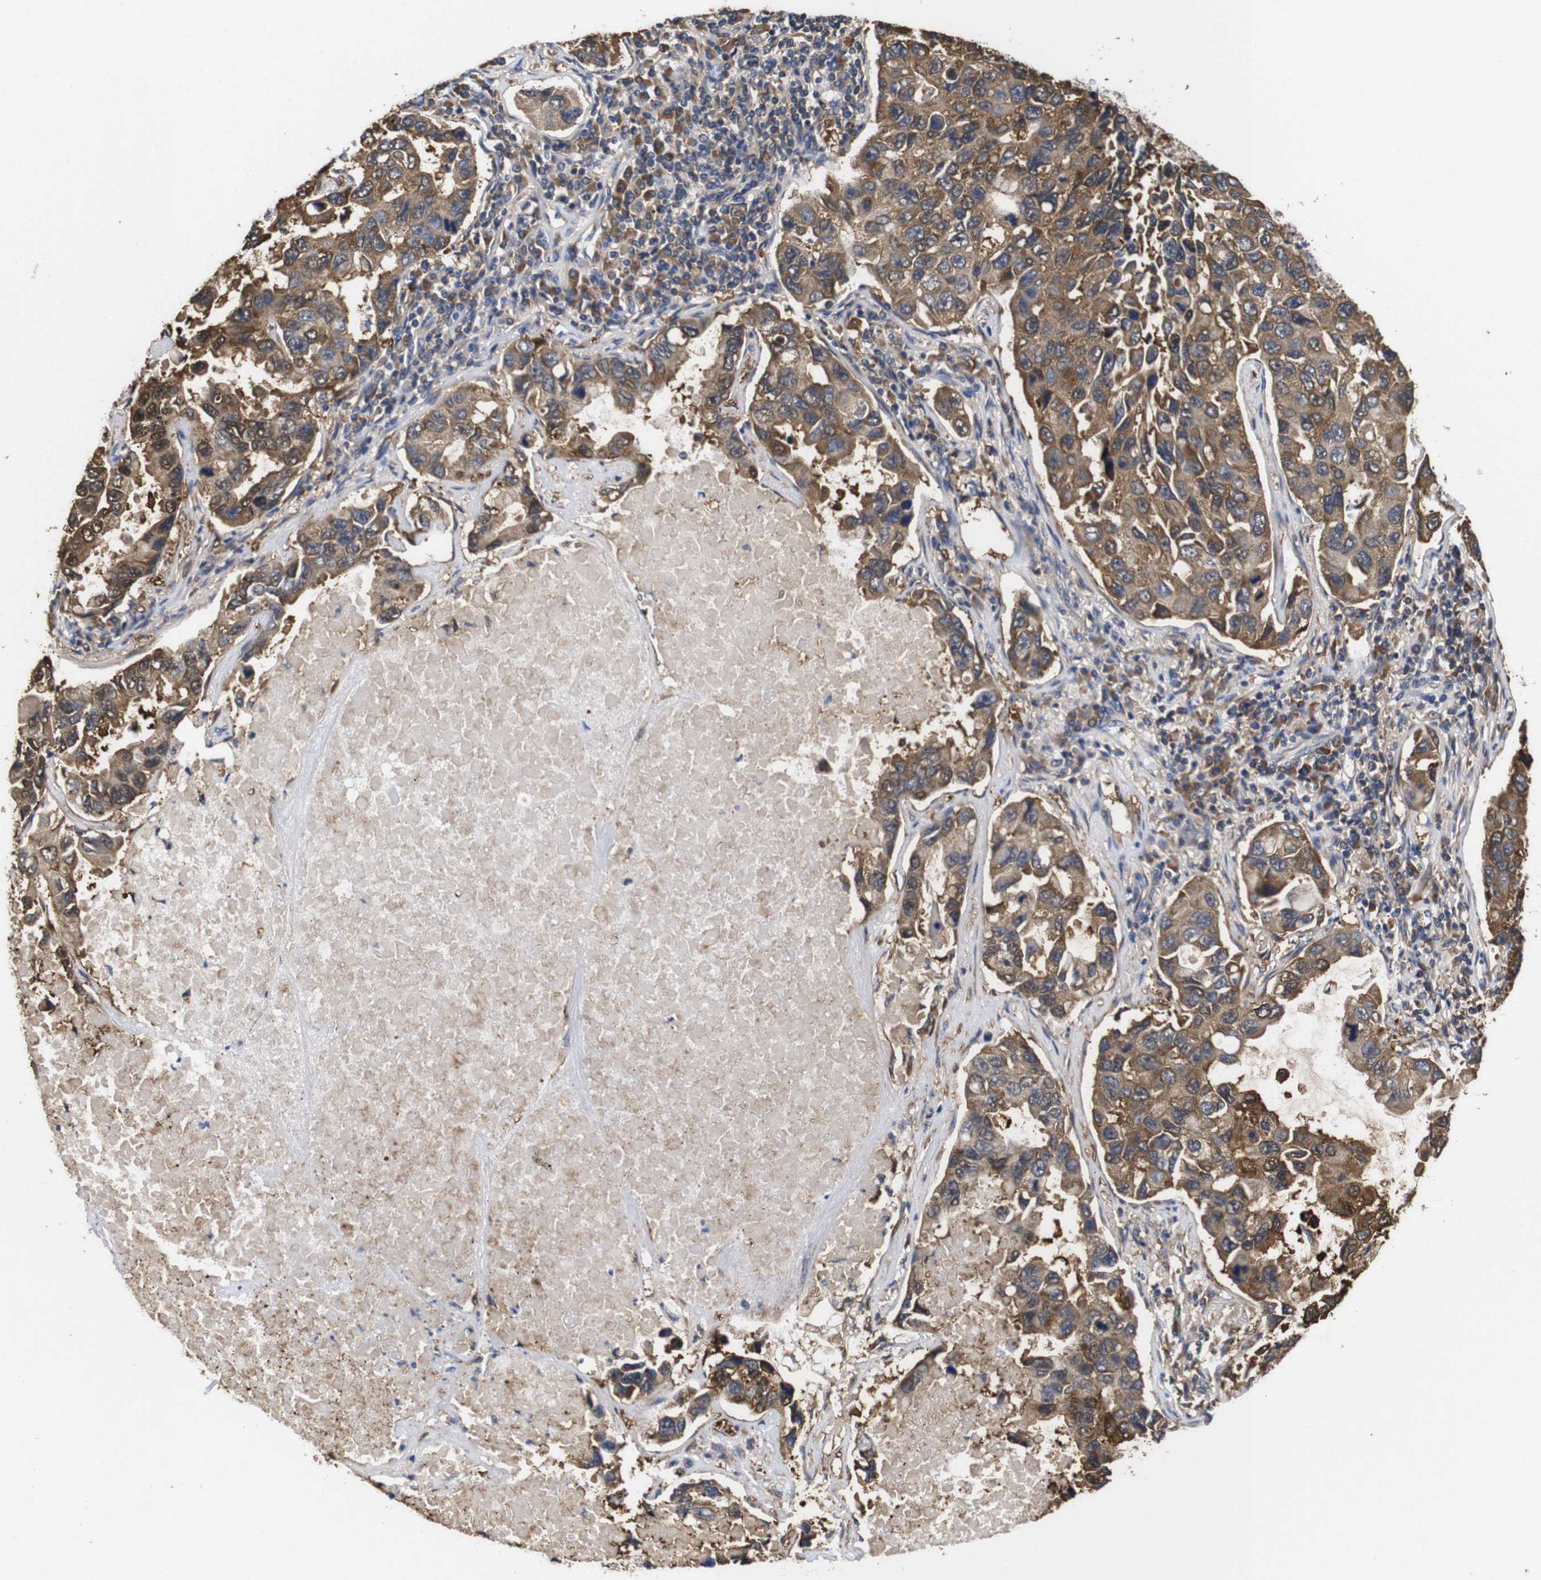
{"staining": {"intensity": "strong", "quantity": ">75%", "location": "cytoplasmic/membranous"}, "tissue": "lung cancer", "cell_type": "Tumor cells", "image_type": "cancer", "snomed": [{"axis": "morphology", "description": "Adenocarcinoma, NOS"}, {"axis": "topography", "description": "Lung"}], "caption": "Immunohistochemical staining of human lung cancer (adenocarcinoma) exhibits high levels of strong cytoplasmic/membranous protein expression in approximately >75% of tumor cells.", "gene": "LRRCC1", "patient": {"sex": "male", "age": 64}}